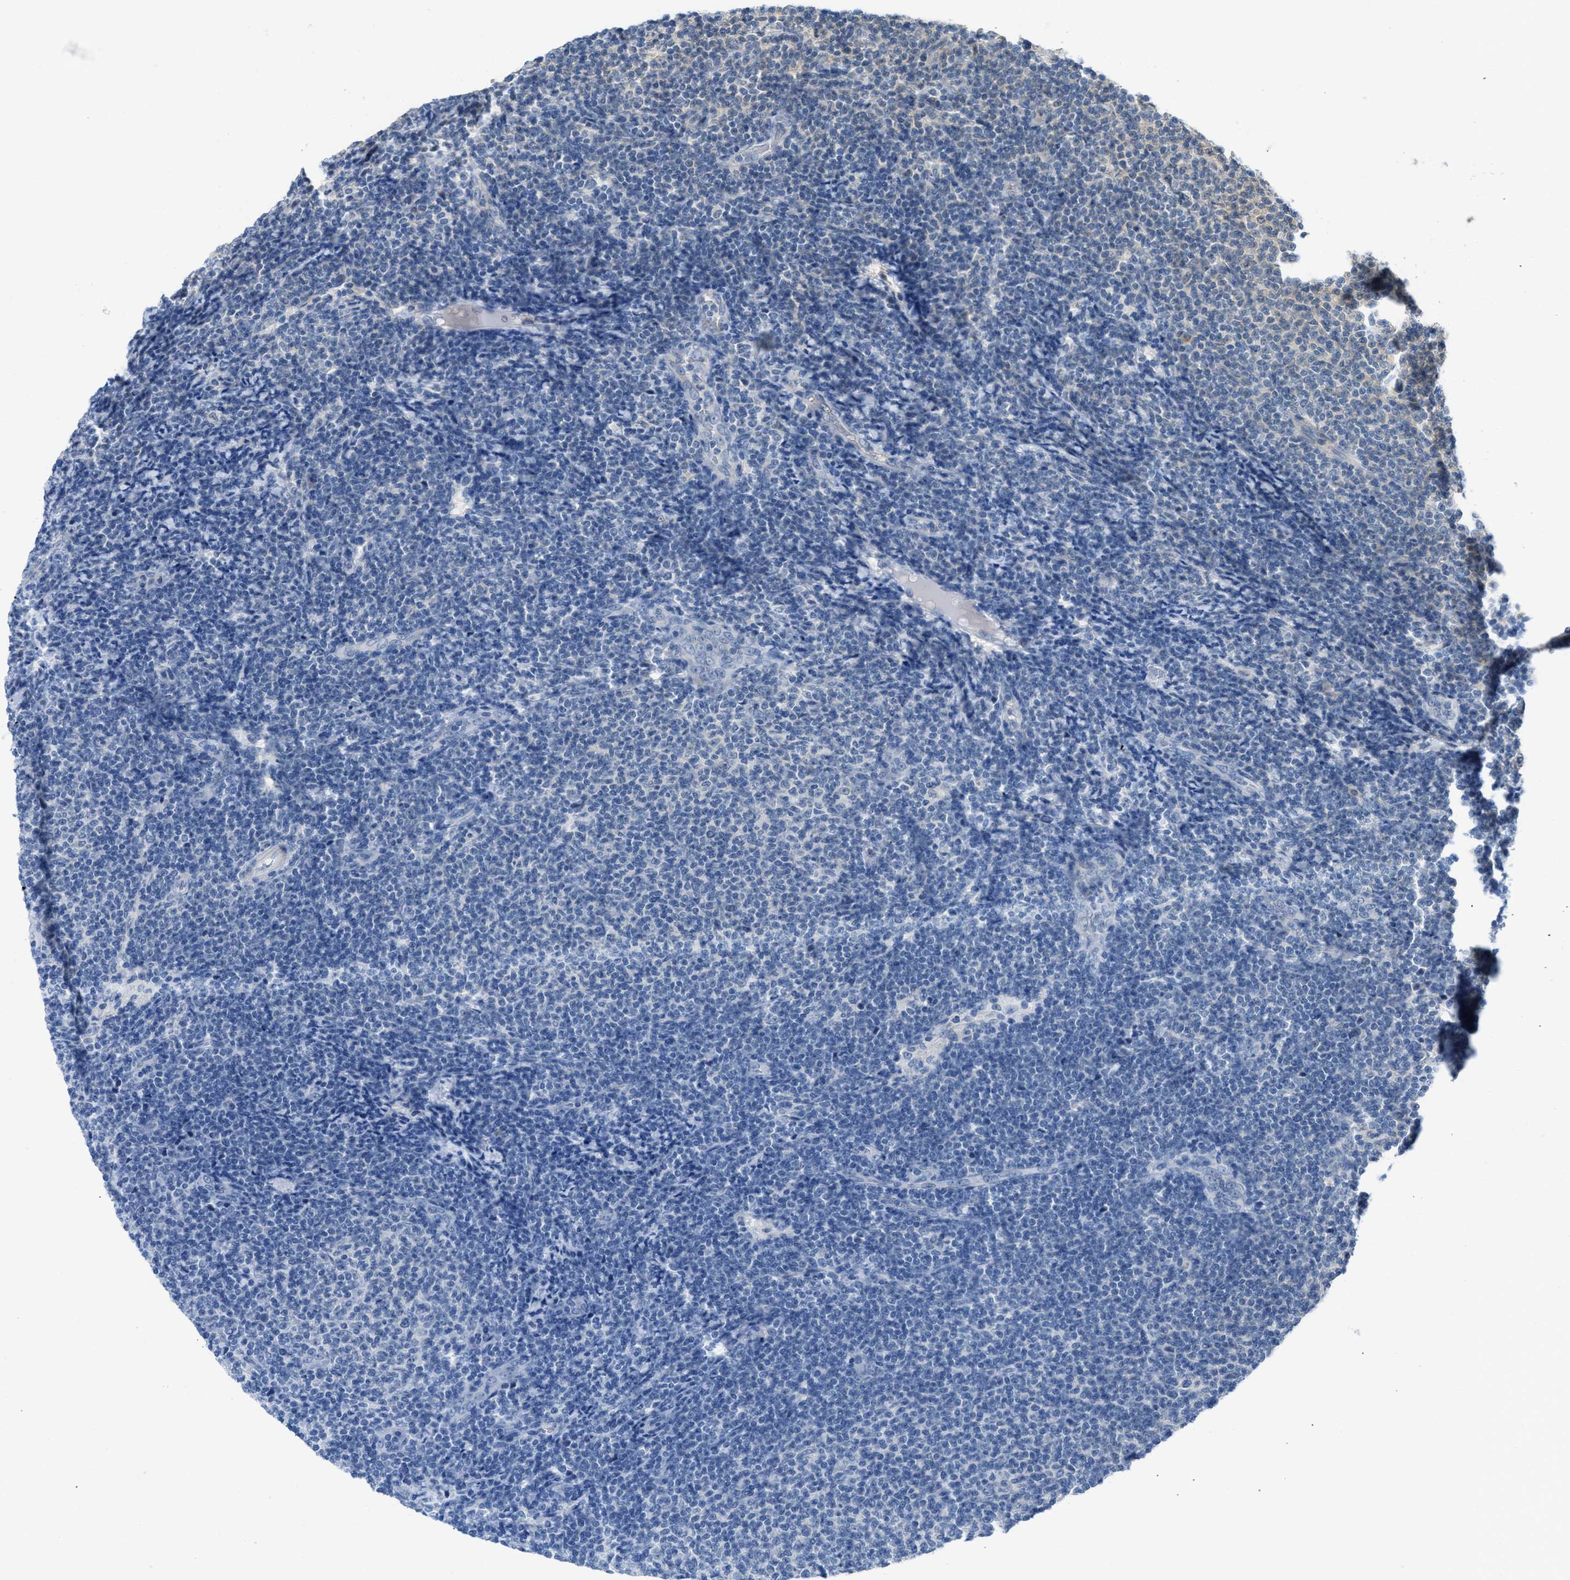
{"staining": {"intensity": "negative", "quantity": "none", "location": "none"}, "tissue": "lymphoma", "cell_type": "Tumor cells", "image_type": "cancer", "snomed": [{"axis": "morphology", "description": "Malignant lymphoma, non-Hodgkin's type, Low grade"}, {"axis": "topography", "description": "Lymph node"}], "caption": "Immunohistochemistry (IHC) of malignant lymphoma, non-Hodgkin's type (low-grade) shows no expression in tumor cells. (DAB immunohistochemistry with hematoxylin counter stain).", "gene": "TTBK2", "patient": {"sex": "male", "age": 66}}